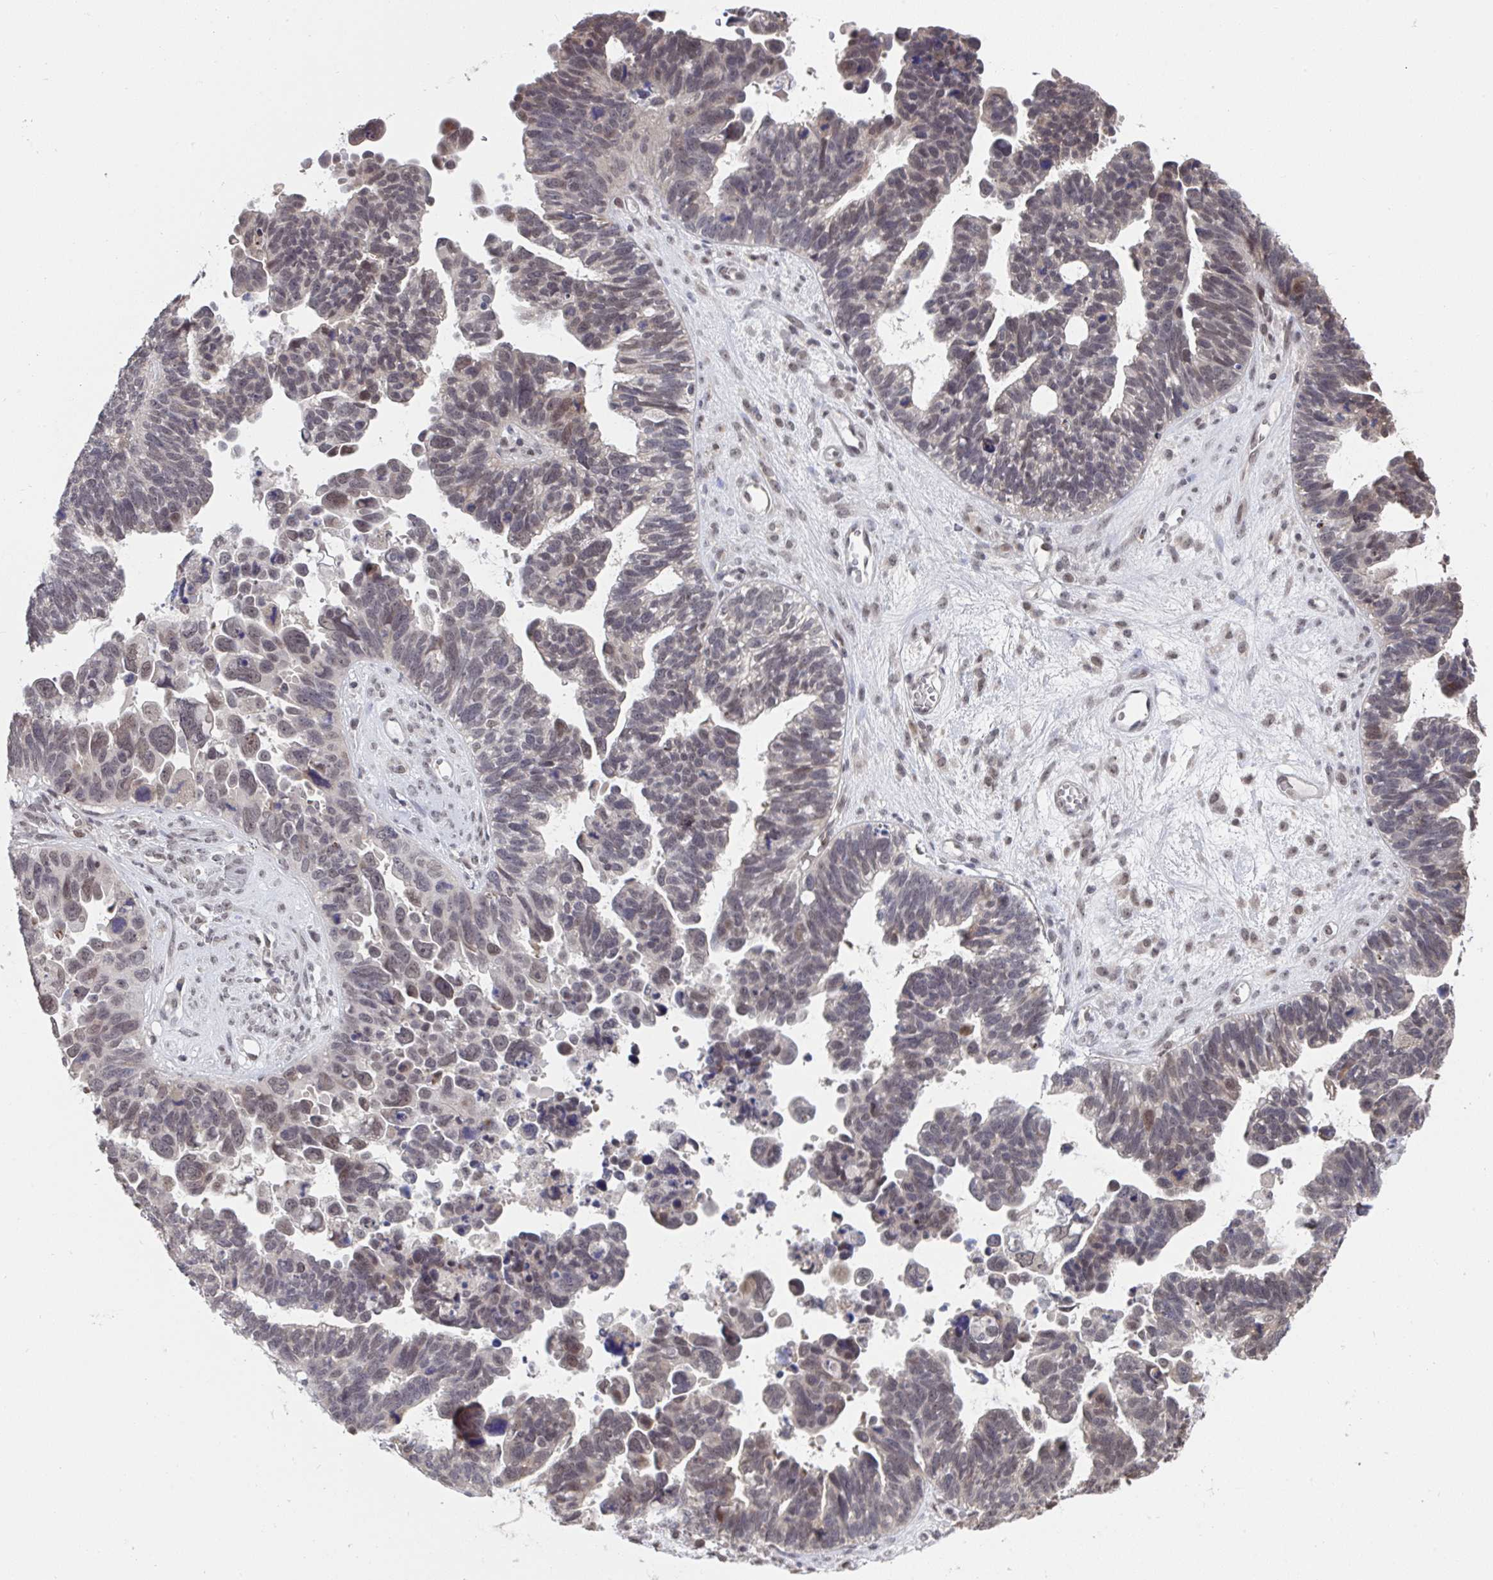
{"staining": {"intensity": "weak", "quantity": ">75%", "location": "nuclear"}, "tissue": "ovarian cancer", "cell_type": "Tumor cells", "image_type": "cancer", "snomed": [{"axis": "morphology", "description": "Cystadenocarcinoma, serous, NOS"}, {"axis": "topography", "description": "Ovary"}], "caption": "Immunohistochemical staining of human serous cystadenocarcinoma (ovarian) exhibits low levels of weak nuclear expression in about >75% of tumor cells.", "gene": "JMJD1C", "patient": {"sex": "female", "age": 60}}